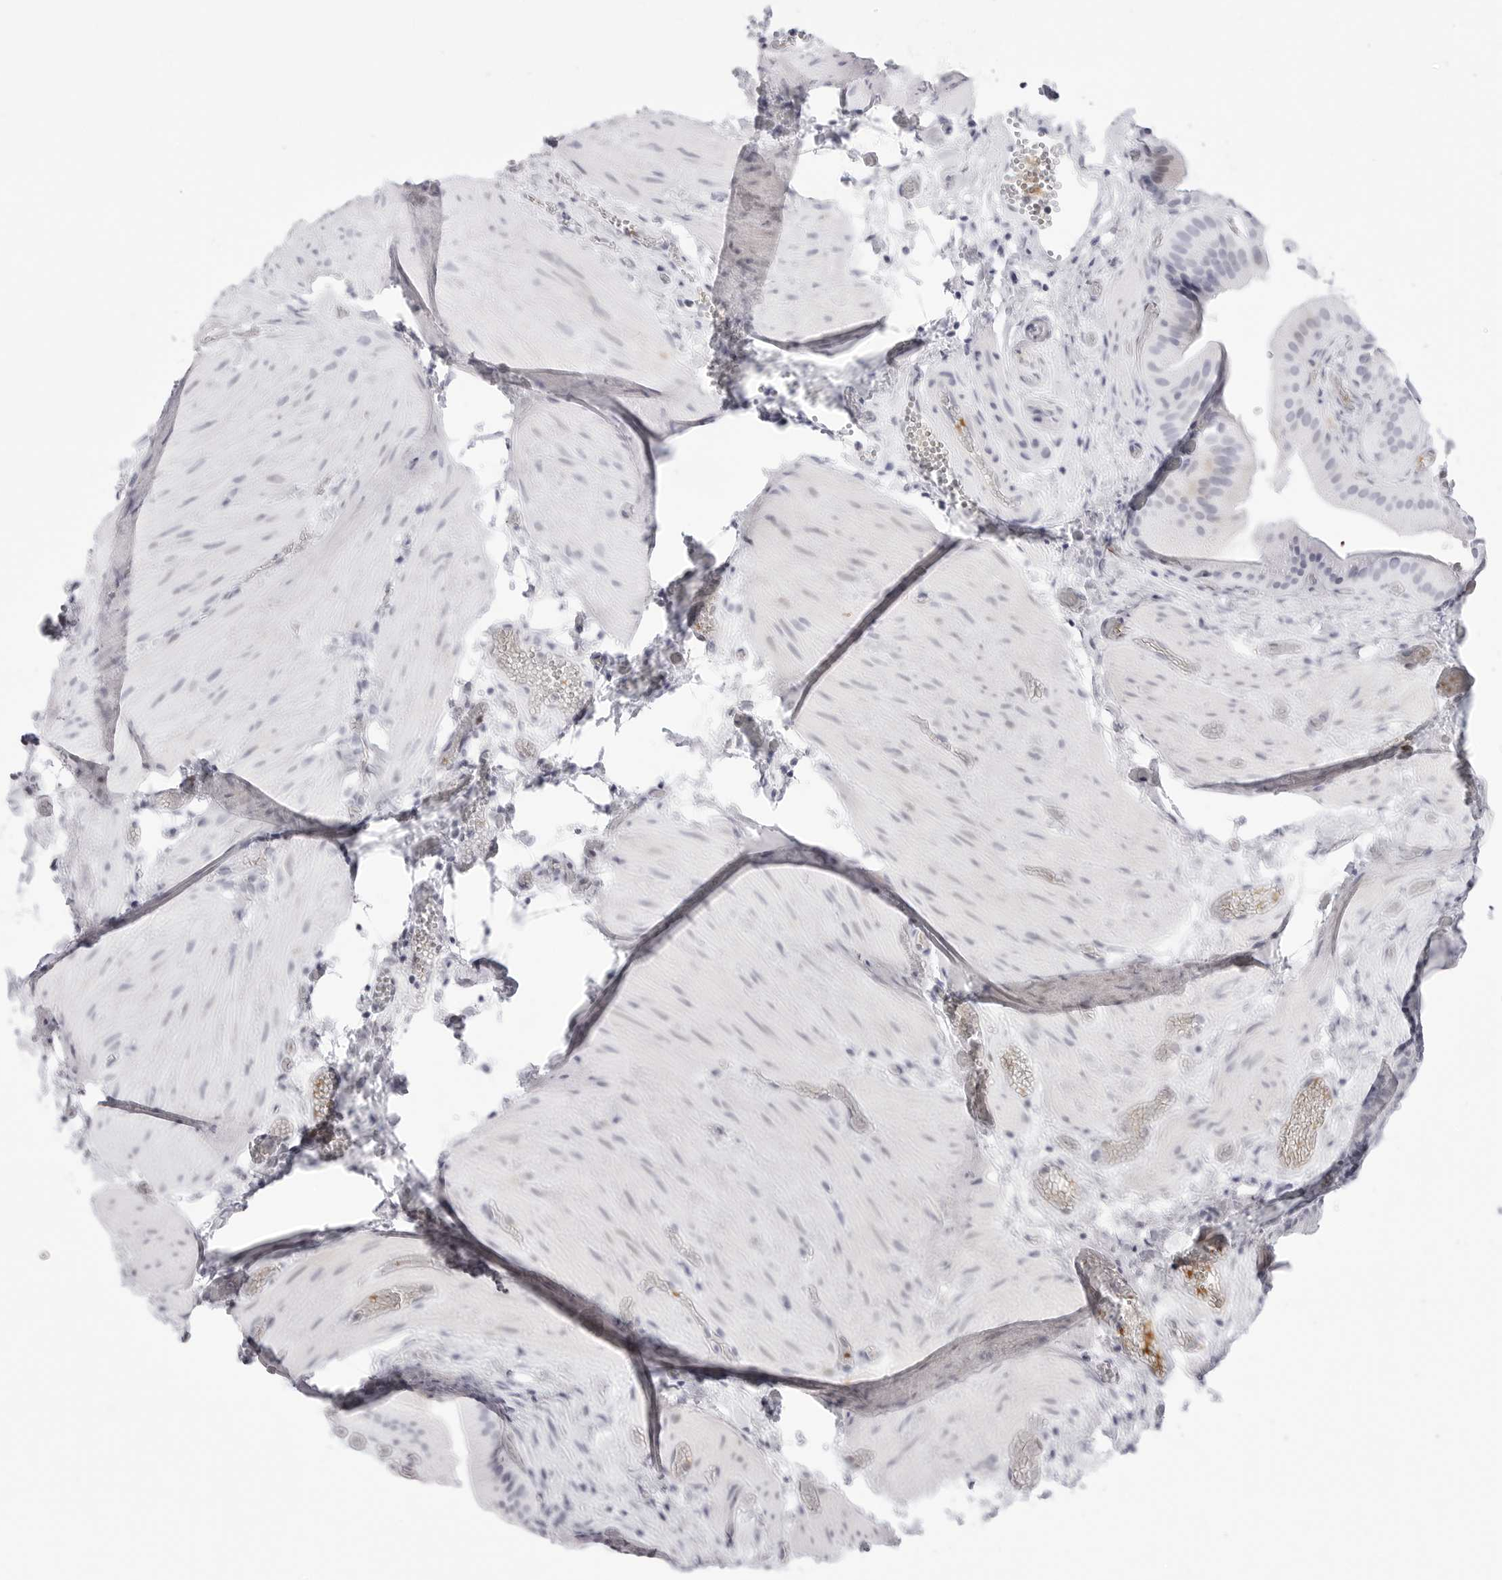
{"staining": {"intensity": "negative", "quantity": "none", "location": "none"}, "tissue": "gallbladder", "cell_type": "Glandular cells", "image_type": "normal", "snomed": [{"axis": "morphology", "description": "Normal tissue, NOS"}, {"axis": "topography", "description": "Gallbladder"}], "caption": "A high-resolution histopathology image shows immunohistochemistry (IHC) staining of benign gallbladder, which displays no significant expression in glandular cells.", "gene": "TSSK1B", "patient": {"sex": "female", "age": 64}}